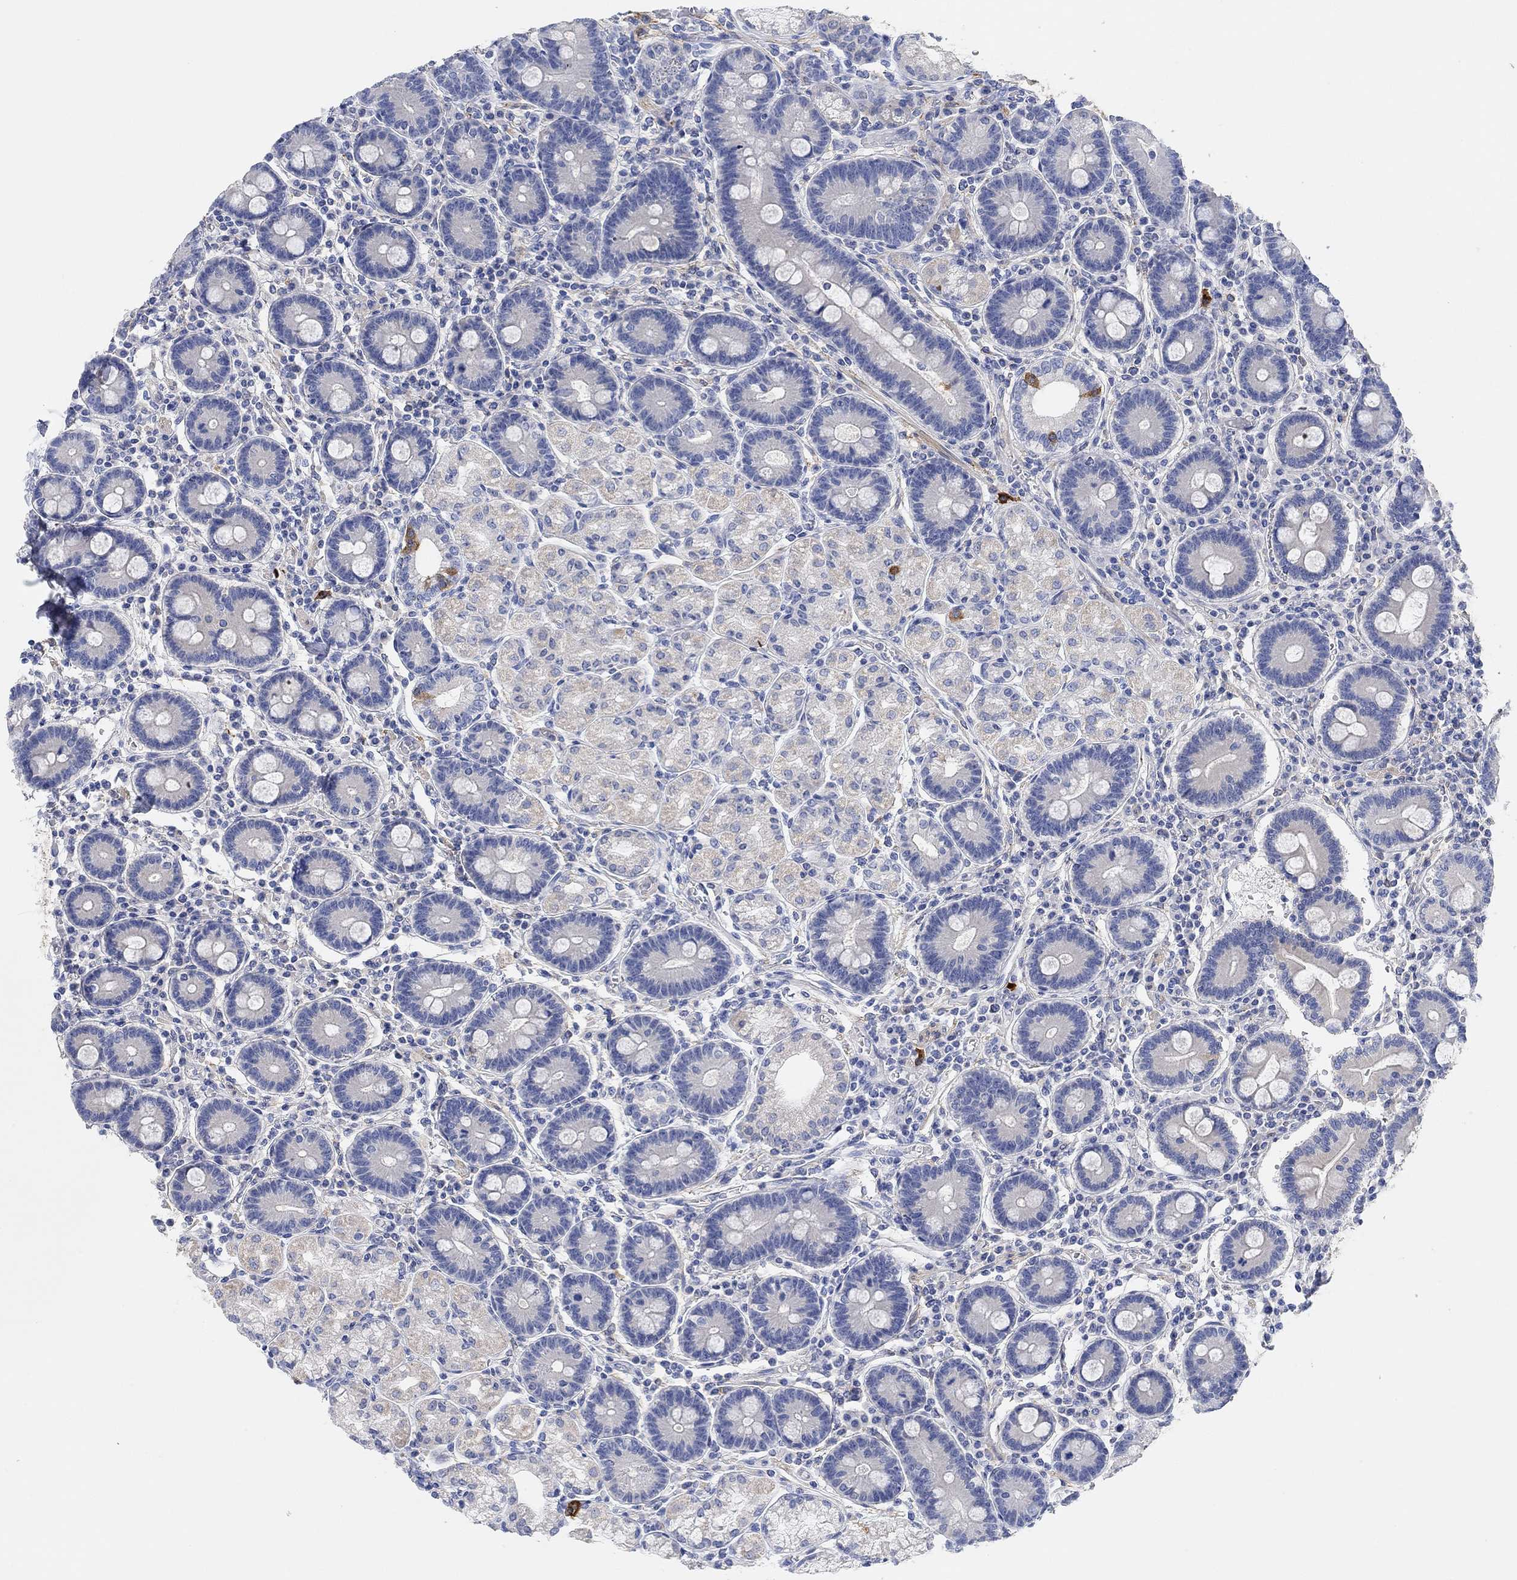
{"staining": {"intensity": "negative", "quantity": "none", "location": "none"}, "tissue": "duodenum", "cell_type": "Glandular cells", "image_type": "normal", "snomed": [{"axis": "morphology", "description": "Normal tissue, NOS"}, {"axis": "topography", "description": "Duodenum"}], "caption": "Glandular cells show no significant expression in unremarkable duodenum. (DAB (3,3'-diaminobenzidine) IHC with hematoxylin counter stain).", "gene": "VAT1L", "patient": {"sex": "female", "age": 62}}